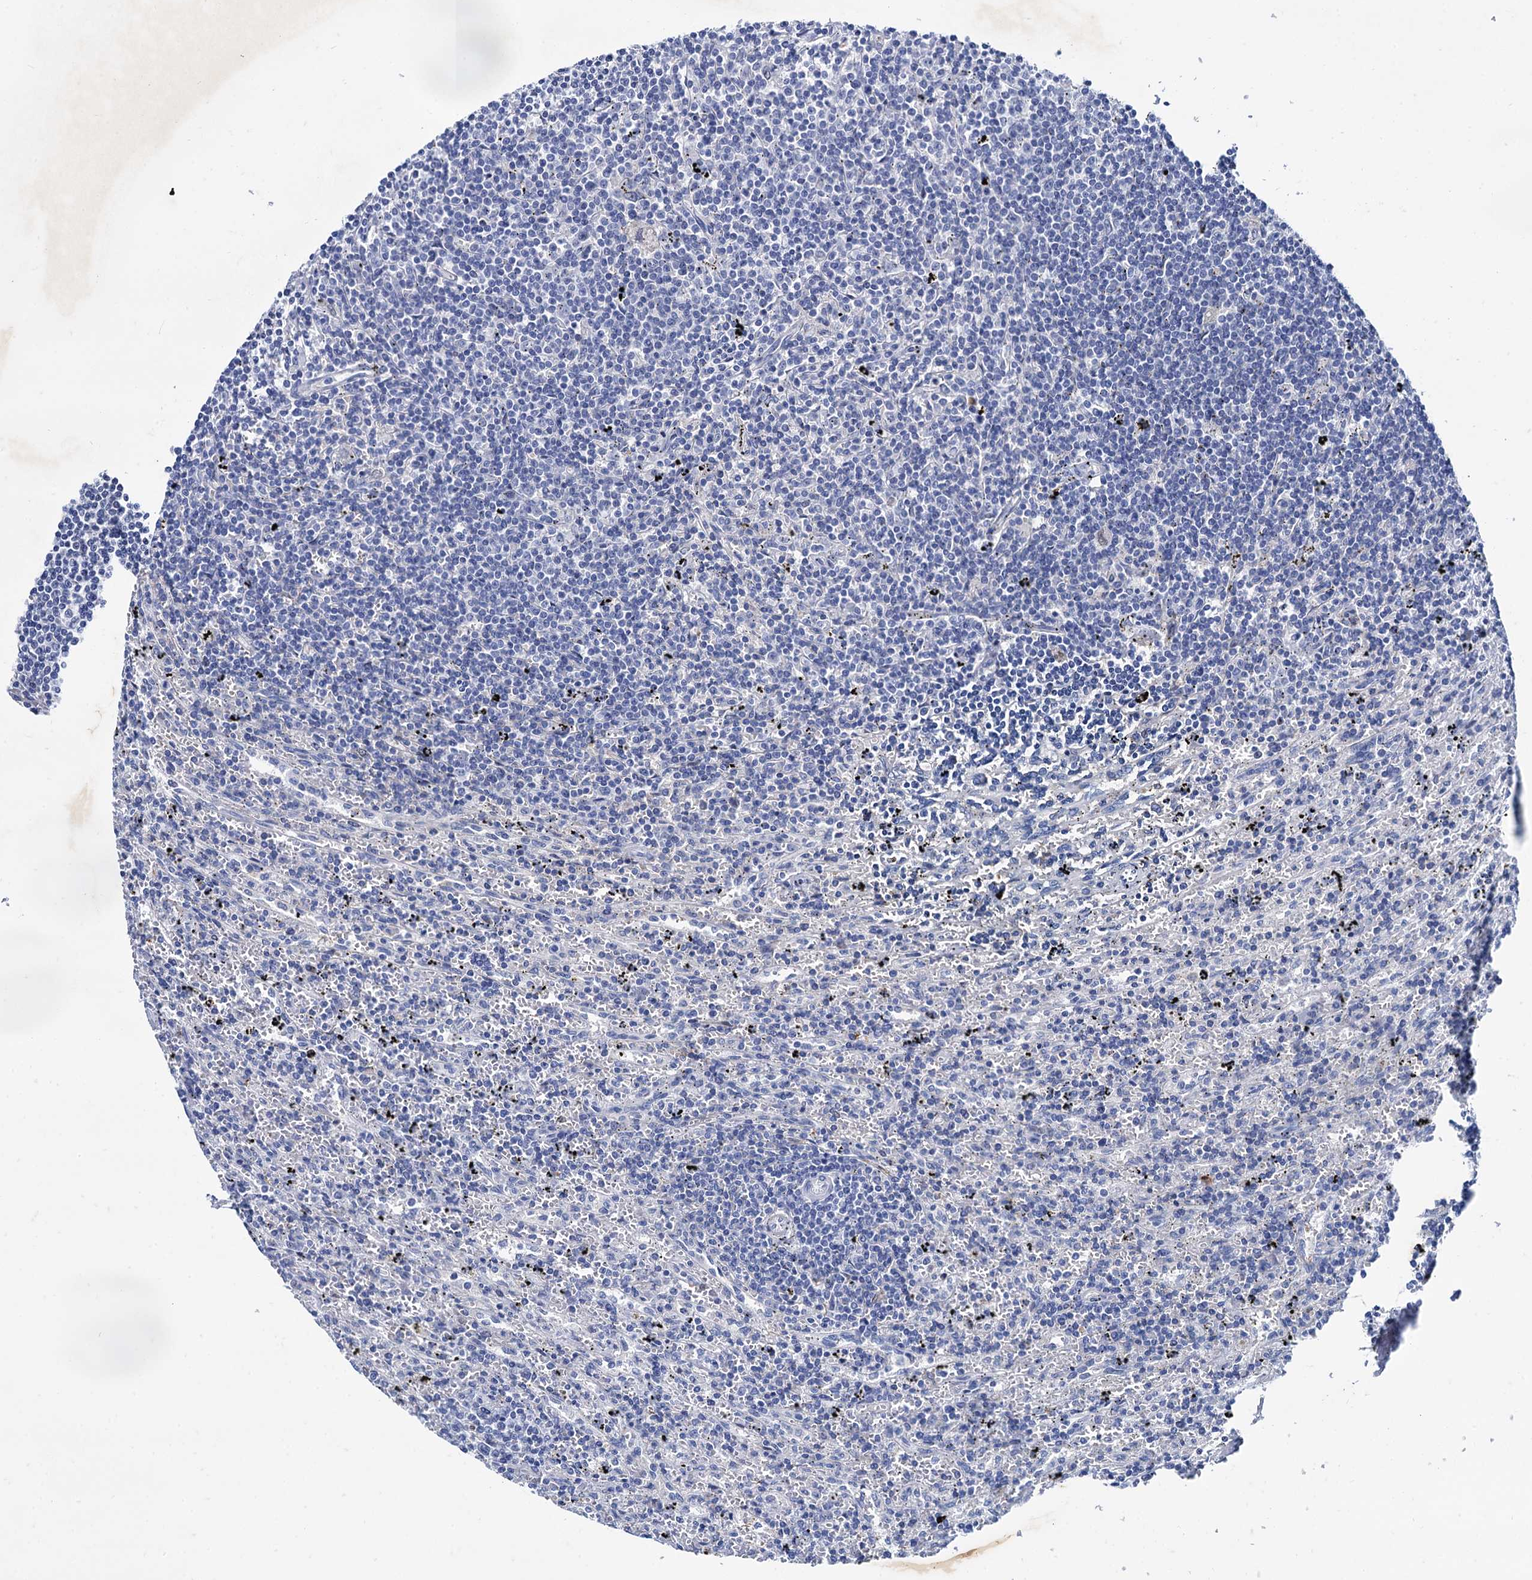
{"staining": {"intensity": "negative", "quantity": "none", "location": "none"}, "tissue": "lymphoma", "cell_type": "Tumor cells", "image_type": "cancer", "snomed": [{"axis": "morphology", "description": "Malignant lymphoma, non-Hodgkin's type, Low grade"}, {"axis": "topography", "description": "Spleen"}], "caption": "This is a photomicrograph of IHC staining of low-grade malignant lymphoma, non-Hodgkin's type, which shows no staining in tumor cells.", "gene": "TMEM72", "patient": {"sex": "male", "age": 76}}